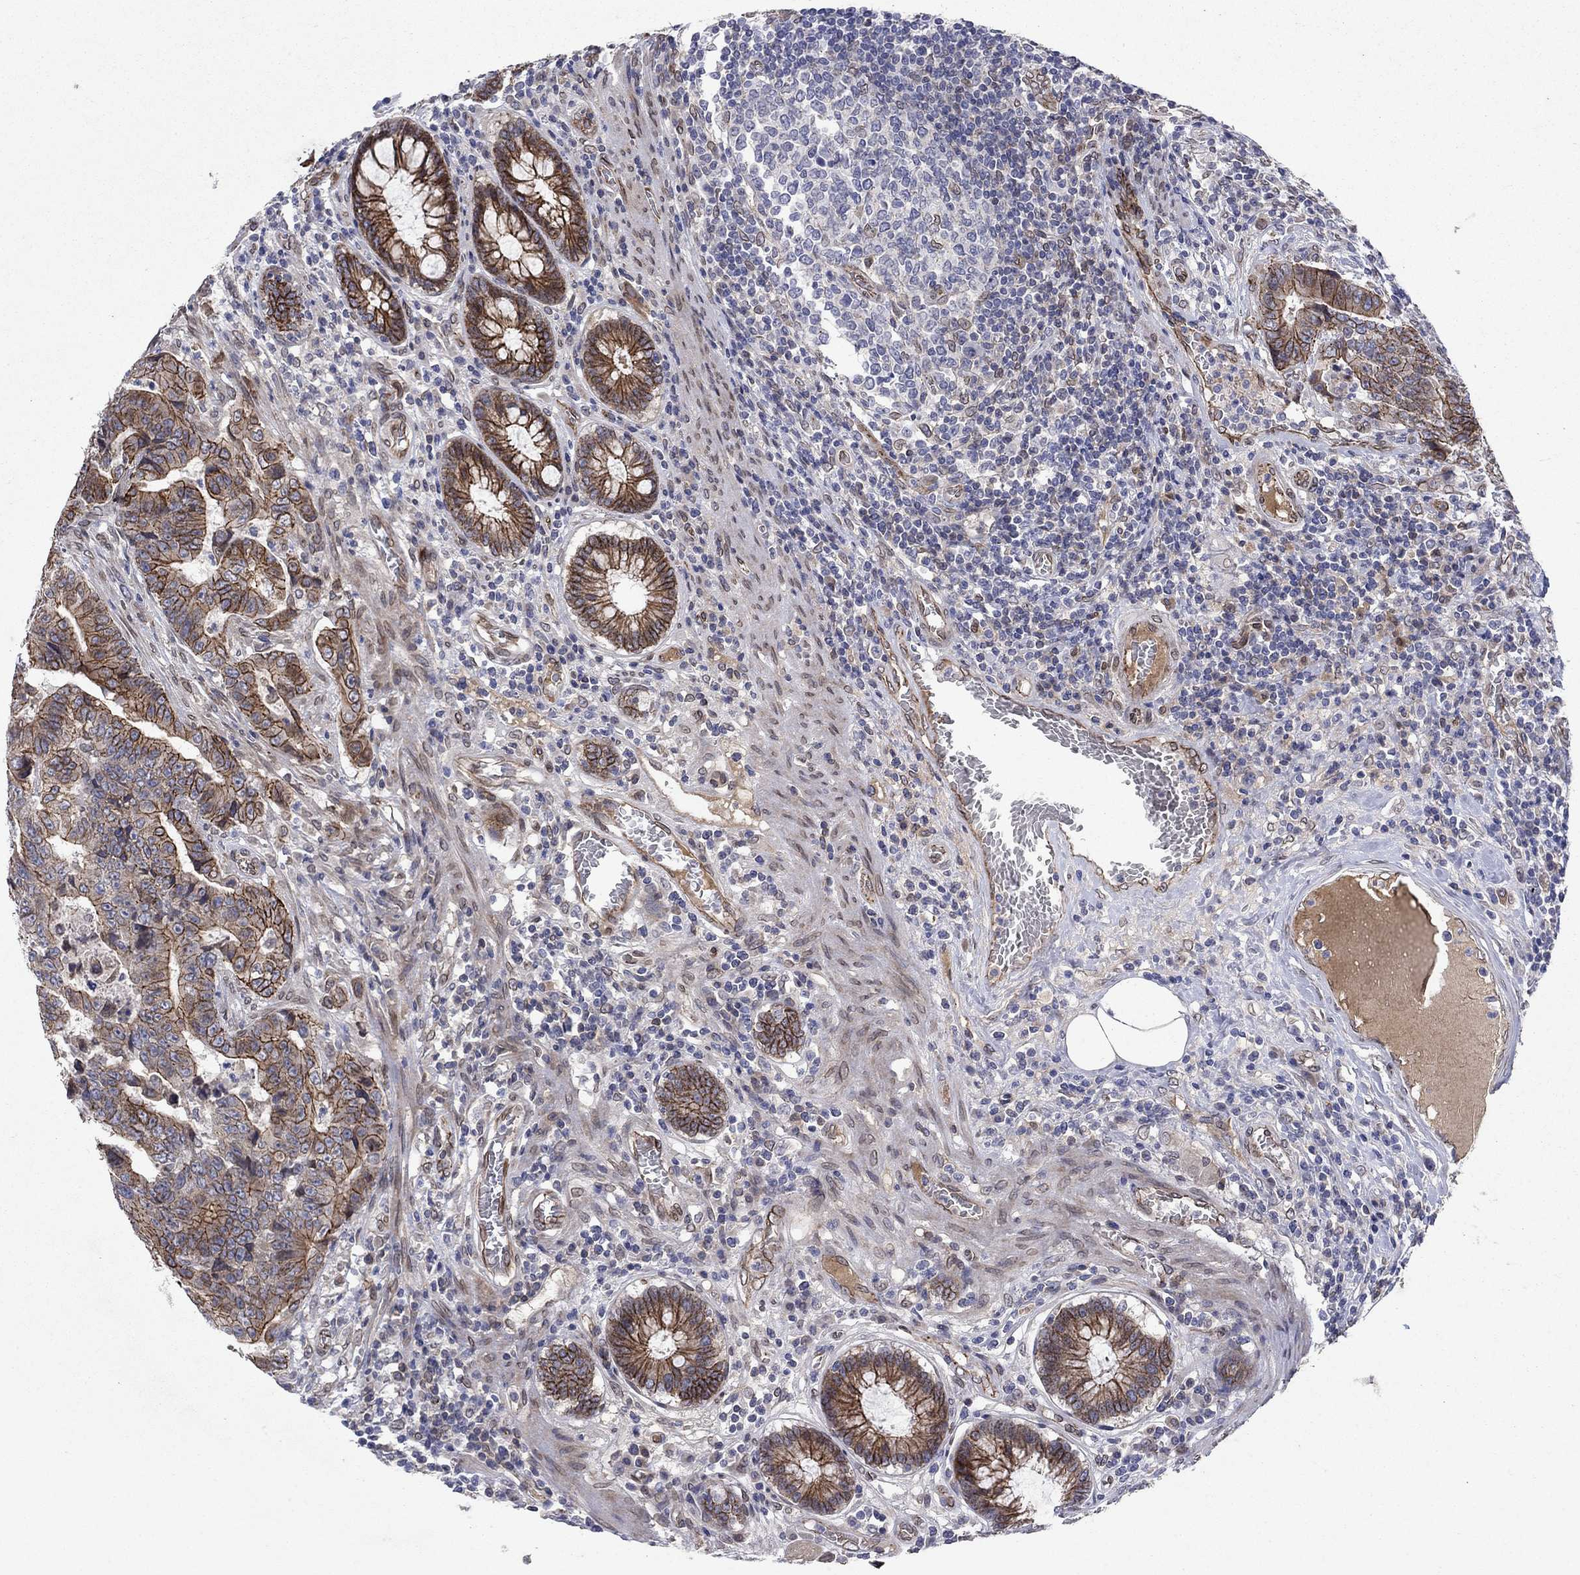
{"staining": {"intensity": "strong", "quantity": ">75%", "location": "cytoplasmic/membranous"}, "tissue": "colorectal cancer", "cell_type": "Tumor cells", "image_type": "cancer", "snomed": [{"axis": "morphology", "description": "Adenocarcinoma, NOS"}, {"axis": "topography", "description": "Colon"}], "caption": "Human colorectal adenocarcinoma stained with a brown dye displays strong cytoplasmic/membranous positive positivity in about >75% of tumor cells.", "gene": "EMC9", "patient": {"sex": "female", "age": 48}}